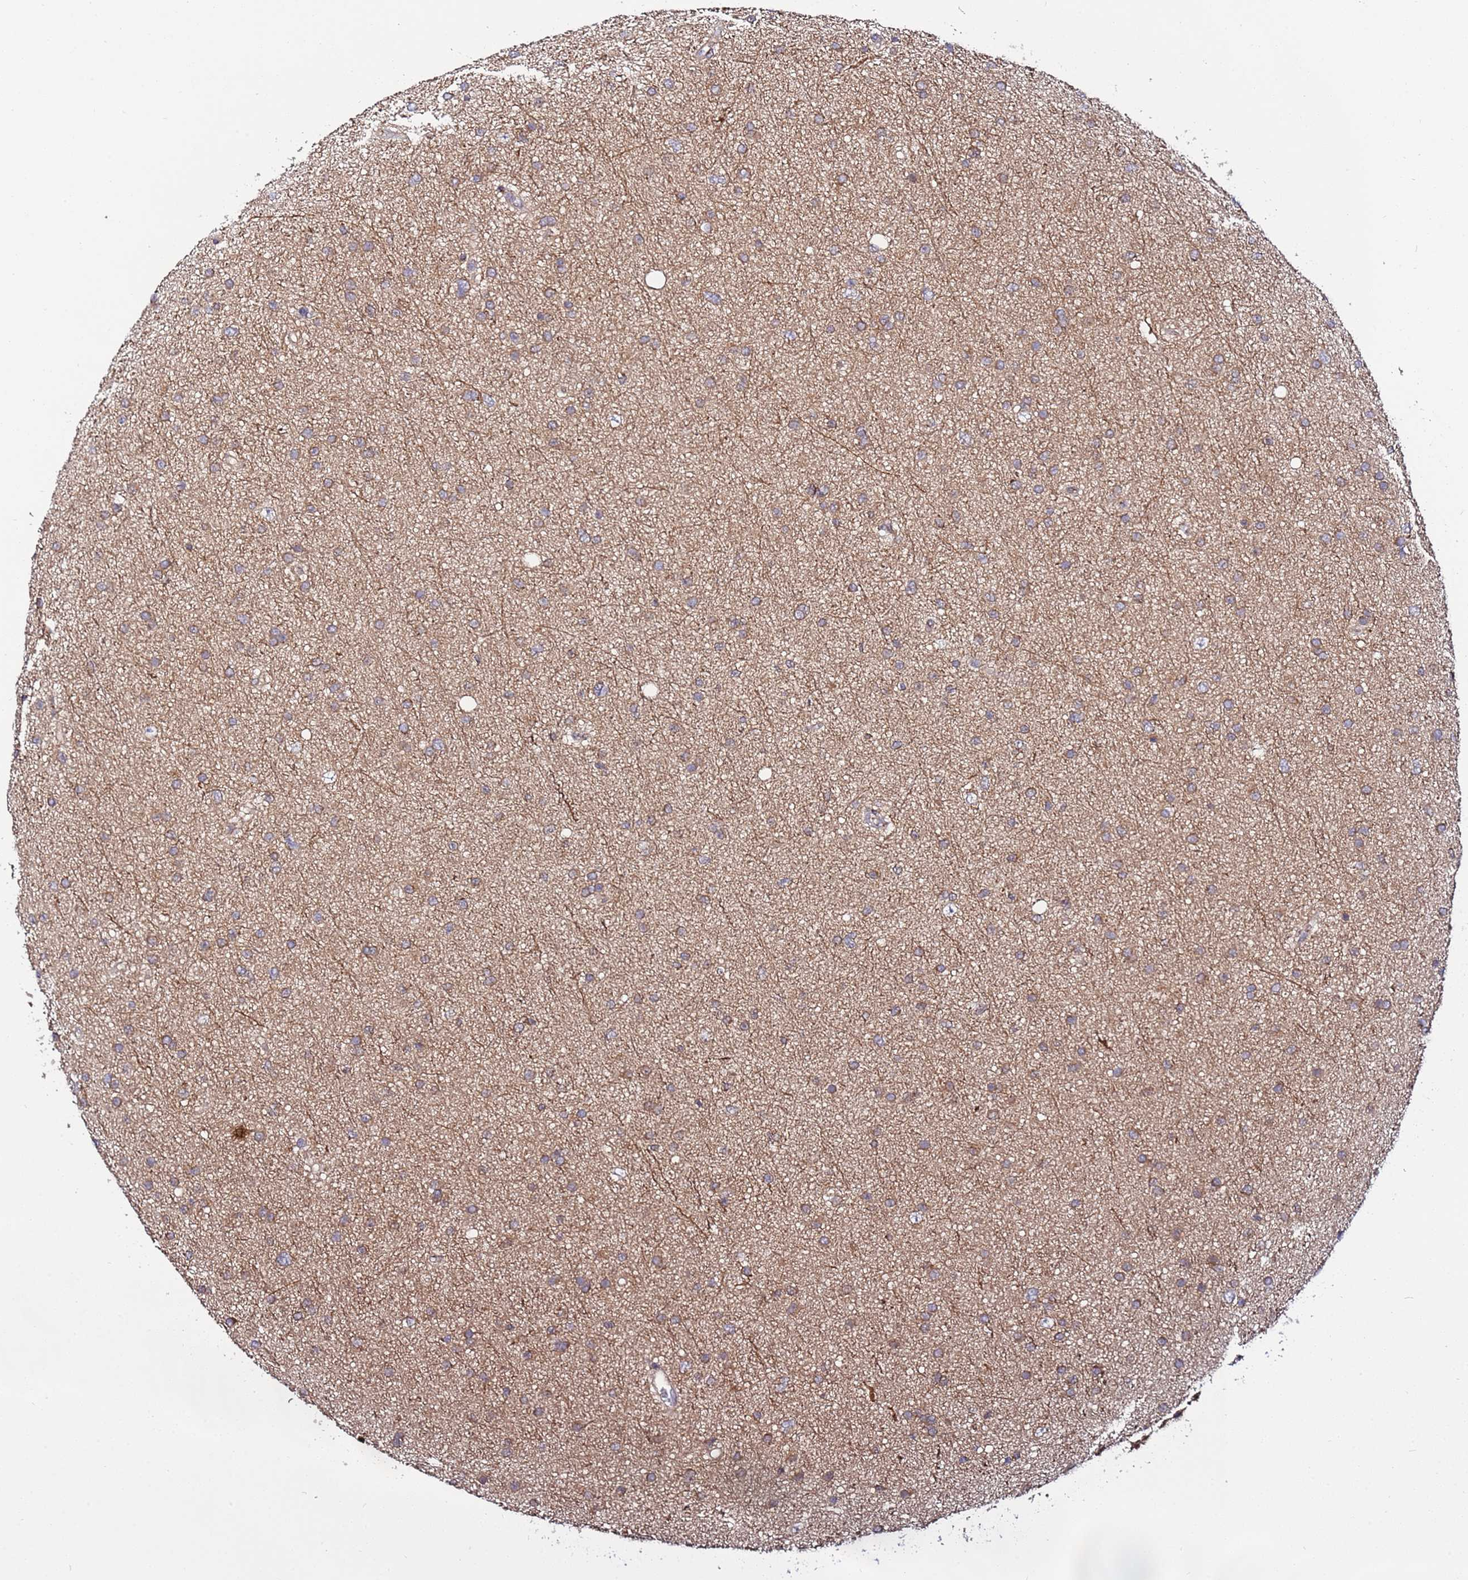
{"staining": {"intensity": "moderate", "quantity": "25%-75%", "location": "cytoplasmic/membranous"}, "tissue": "glioma", "cell_type": "Tumor cells", "image_type": "cancer", "snomed": [{"axis": "morphology", "description": "Glioma, malignant, Low grade"}, {"axis": "topography", "description": "Cerebral cortex"}], "caption": "Malignant glioma (low-grade) tissue demonstrates moderate cytoplasmic/membranous staining in approximately 25%-75% of tumor cells, visualized by immunohistochemistry.", "gene": "TMEM176B", "patient": {"sex": "female", "age": 39}}